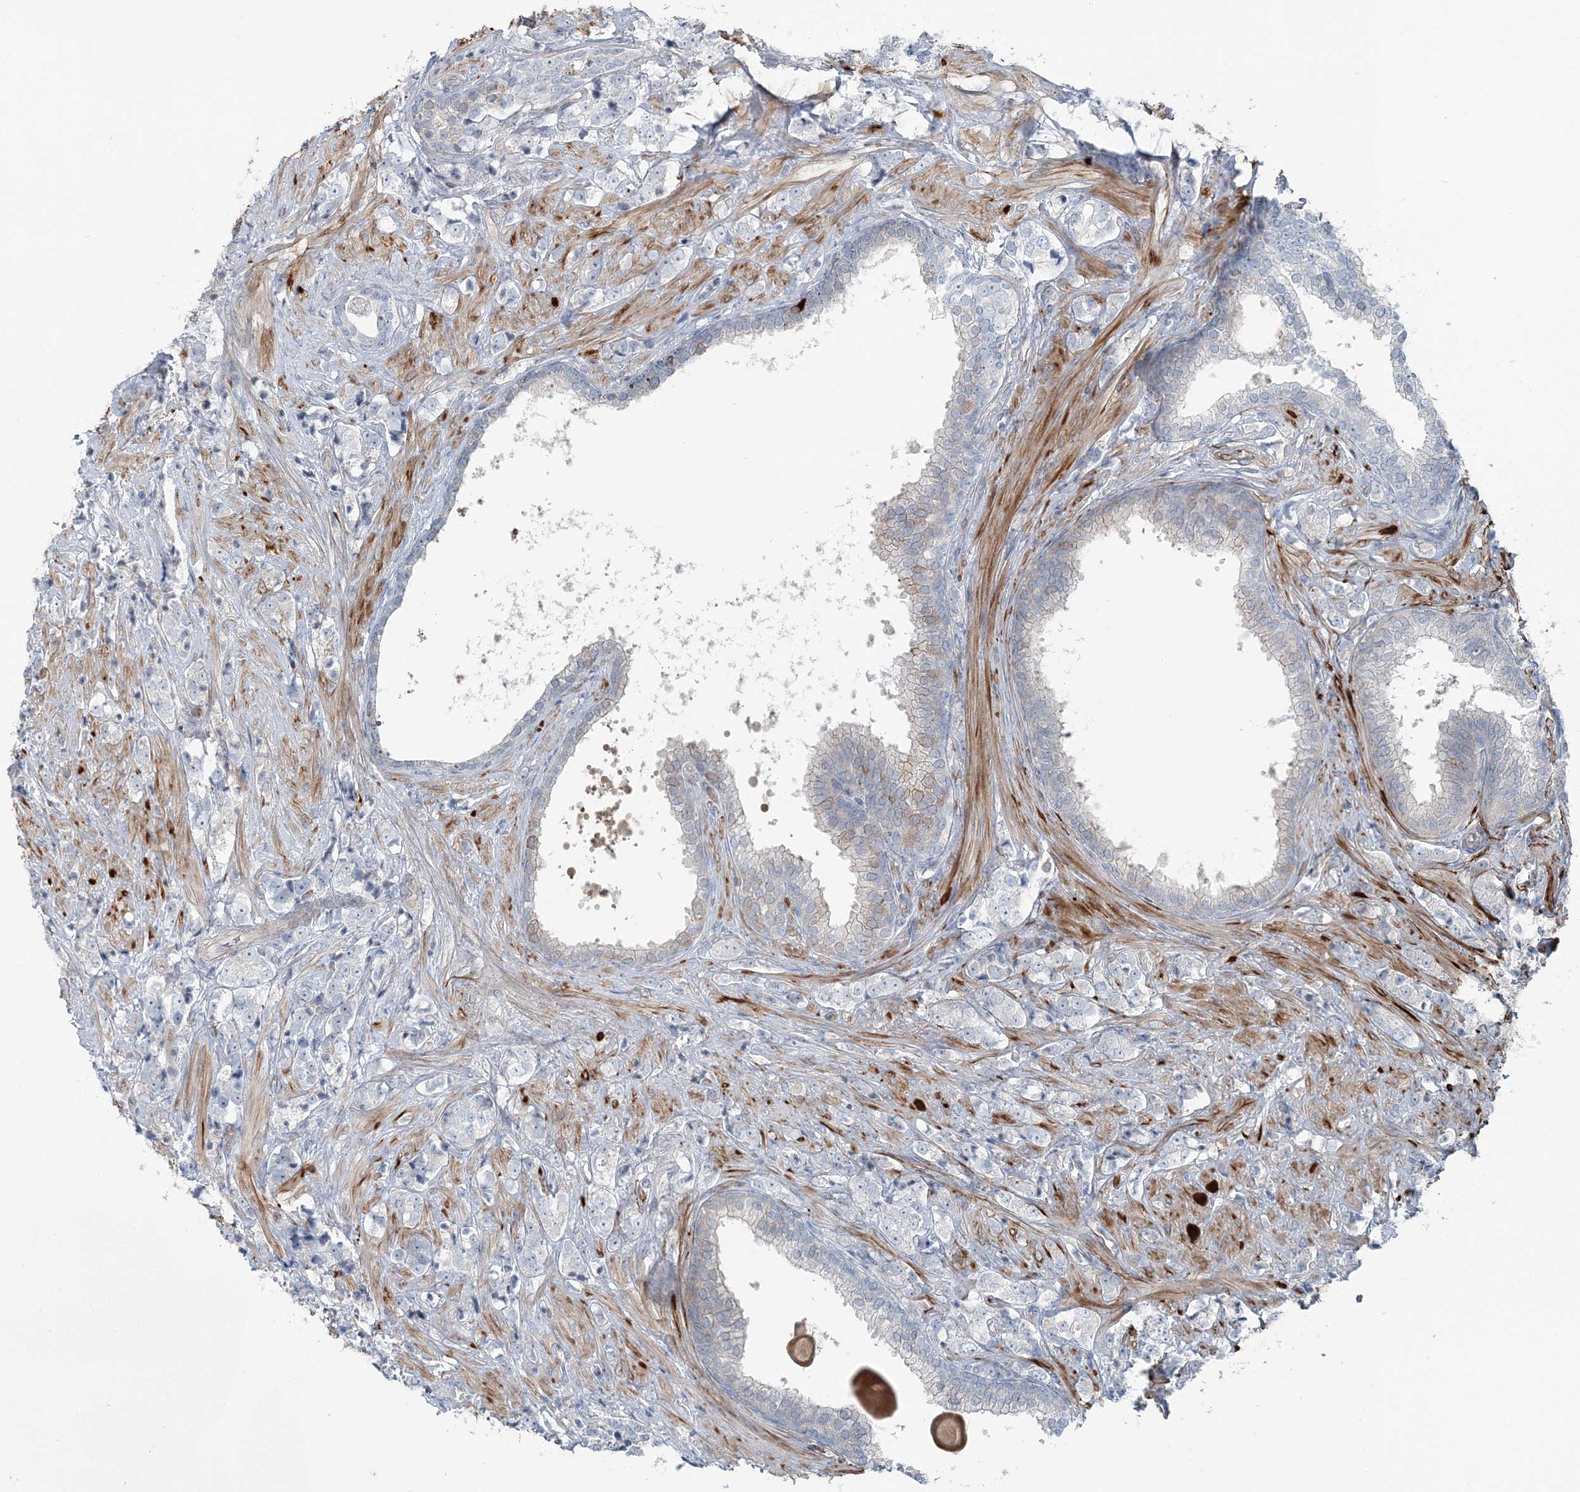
{"staining": {"intensity": "moderate", "quantity": "<25%", "location": "cytoplasmic/membranous"}, "tissue": "prostate cancer", "cell_type": "Tumor cells", "image_type": "cancer", "snomed": [{"axis": "morphology", "description": "Adenocarcinoma, High grade"}, {"axis": "topography", "description": "Prostate"}], "caption": "Brown immunohistochemical staining in human prostate cancer (adenocarcinoma (high-grade)) shows moderate cytoplasmic/membranous staining in about <25% of tumor cells. (DAB IHC with brightfield microscopy, high magnification).", "gene": "FBXL17", "patient": {"sex": "male", "age": 69}}